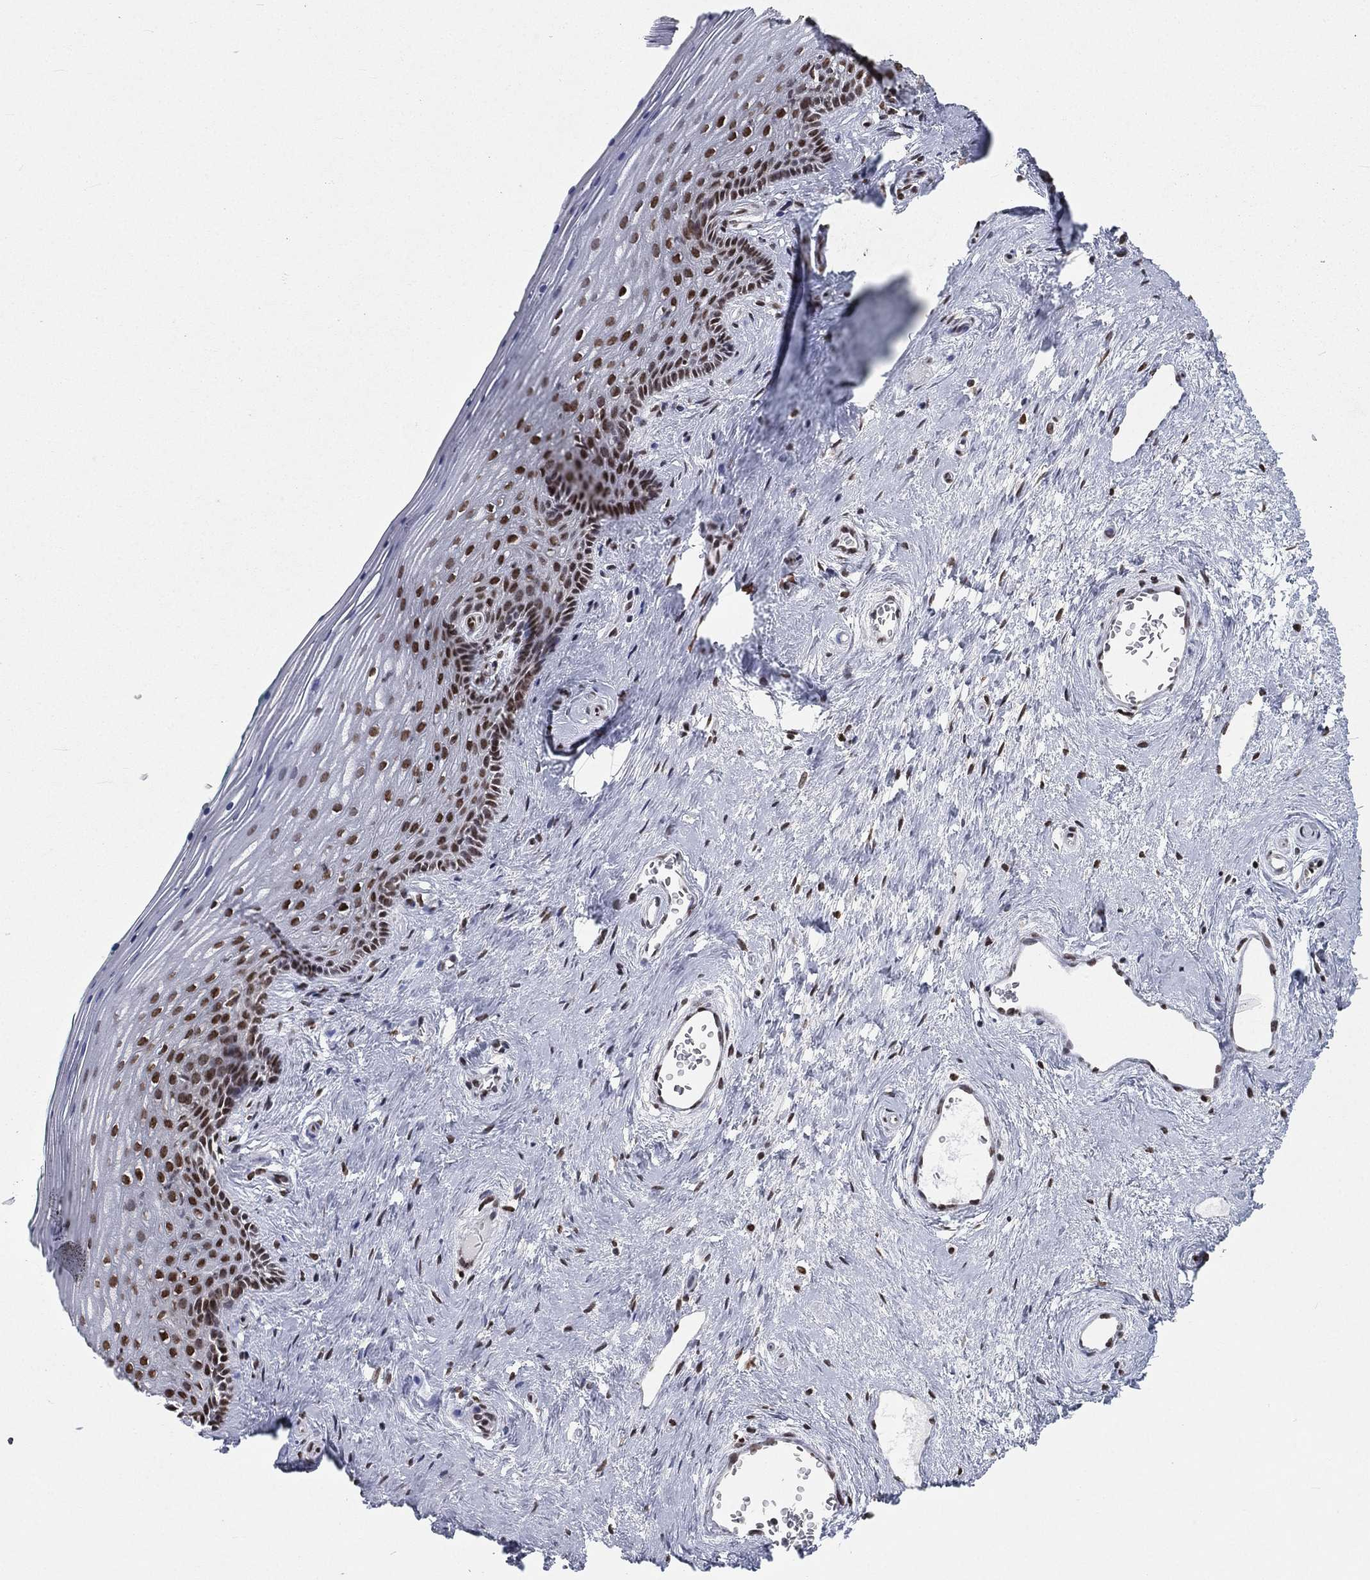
{"staining": {"intensity": "moderate", "quantity": "25%-75%", "location": "nuclear"}, "tissue": "vagina", "cell_type": "Squamous epithelial cells", "image_type": "normal", "snomed": [{"axis": "morphology", "description": "Normal tissue, NOS"}, {"axis": "topography", "description": "Vagina"}], "caption": "Immunohistochemical staining of normal human vagina shows moderate nuclear protein positivity in about 25%-75% of squamous epithelial cells. The staining was performed using DAB to visualize the protein expression in brown, while the nuclei were stained in blue with hematoxylin (Magnification: 20x).", "gene": "FUBP3", "patient": {"sex": "female", "age": 45}}